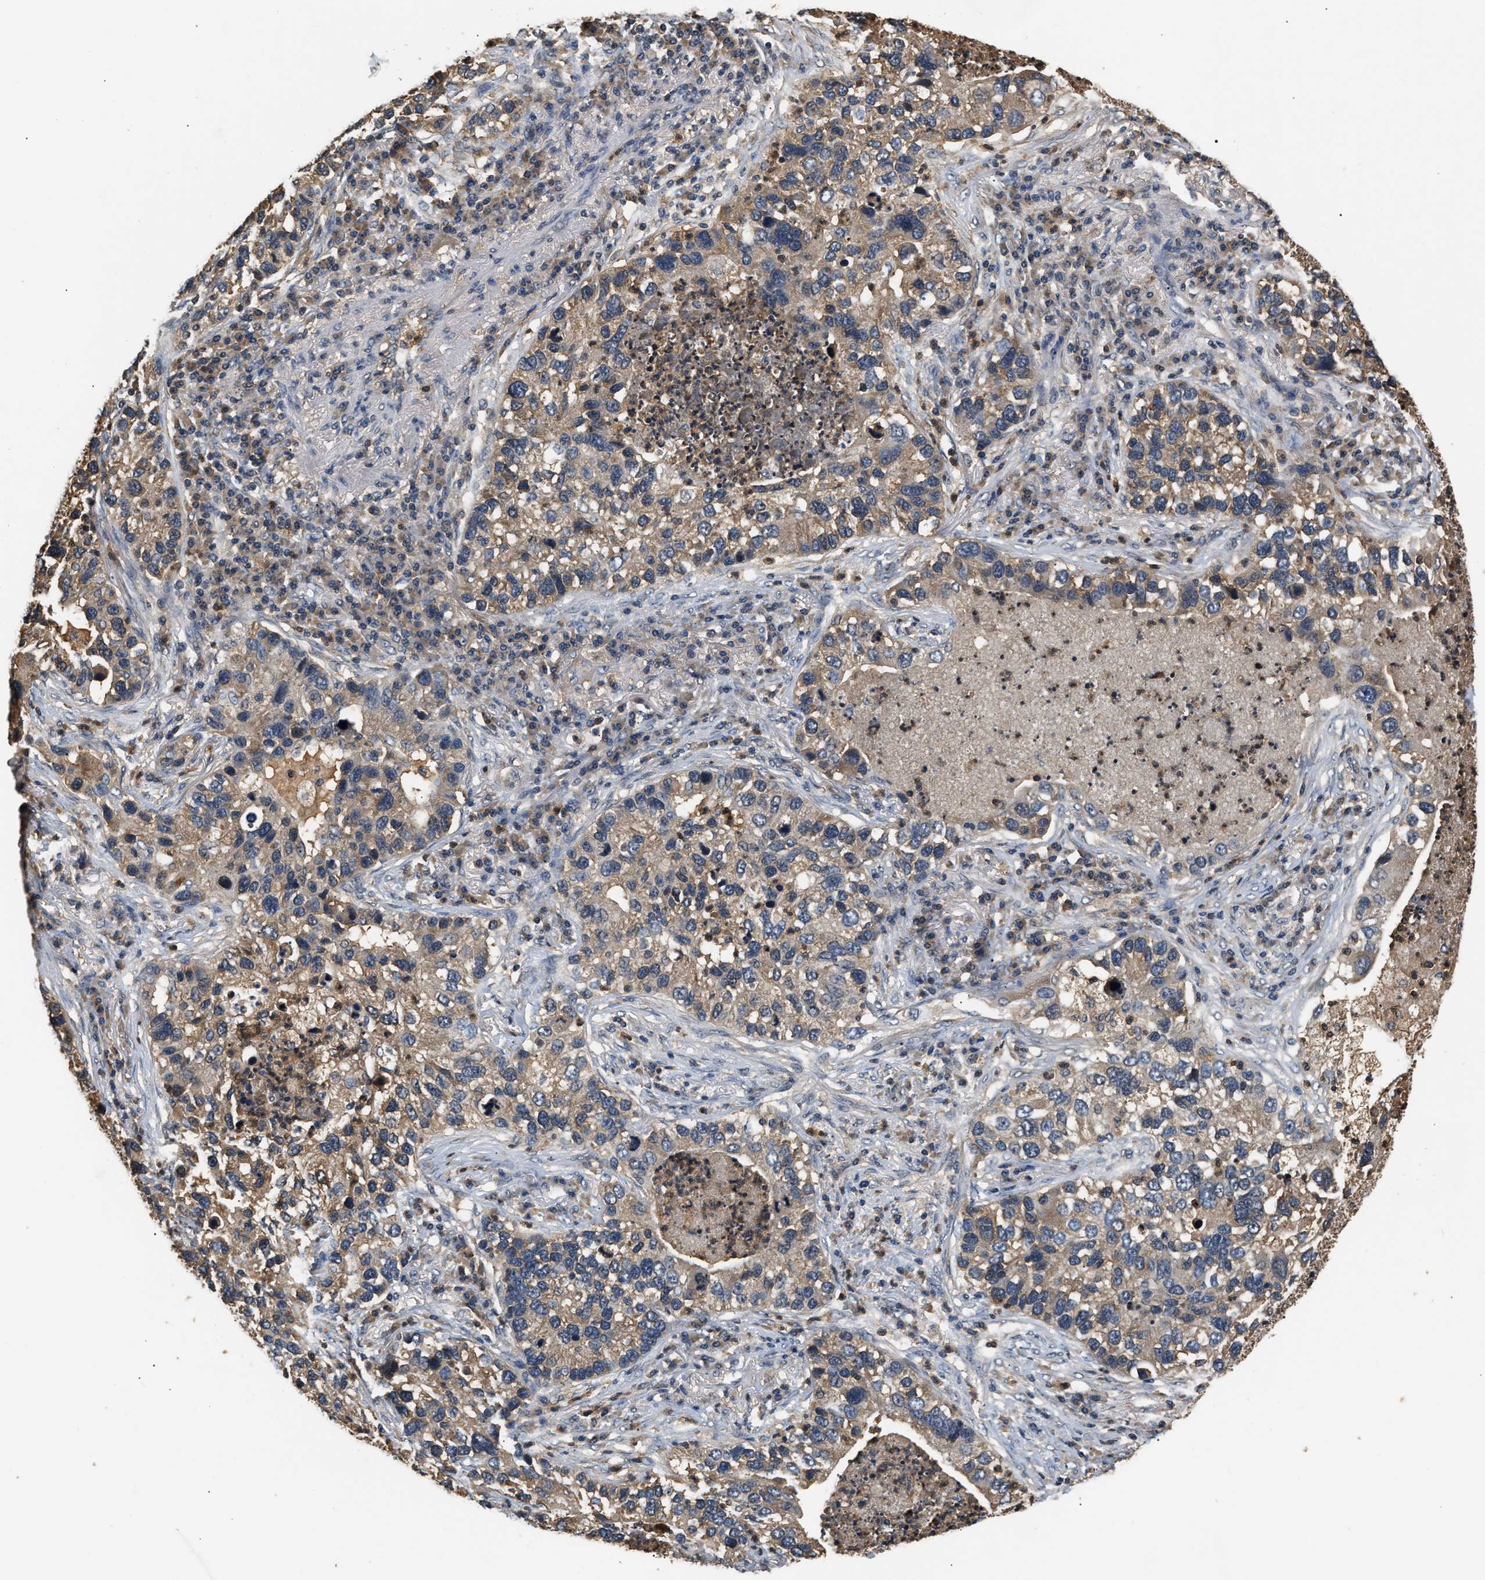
{"staining": {"intensity": "weak", "quantity": ">75%", "location": "cytoplasmic/membranous"}, "tissue": "lung cancer", "cell_type": "Tumor cells", "image_type": "cancer", "snomed": [{"axis": "morphology", "description": "Normal tissue, NOS"}, {"axis": "morphology", "description": "Adenocarcinoma, NOS"}, {"axis": "topography", "description": "Lung"}], "caption": "Lung cancer (adenocarcinoma) stained with DAB (3,3'-diaminobenzidine) immunohistochemistry displays low levels of weak cytoplasmic/membranous expression in about >75% of tumor cells.", "gene": "GPI", "patient": {"sex": "male", "age": 59}}